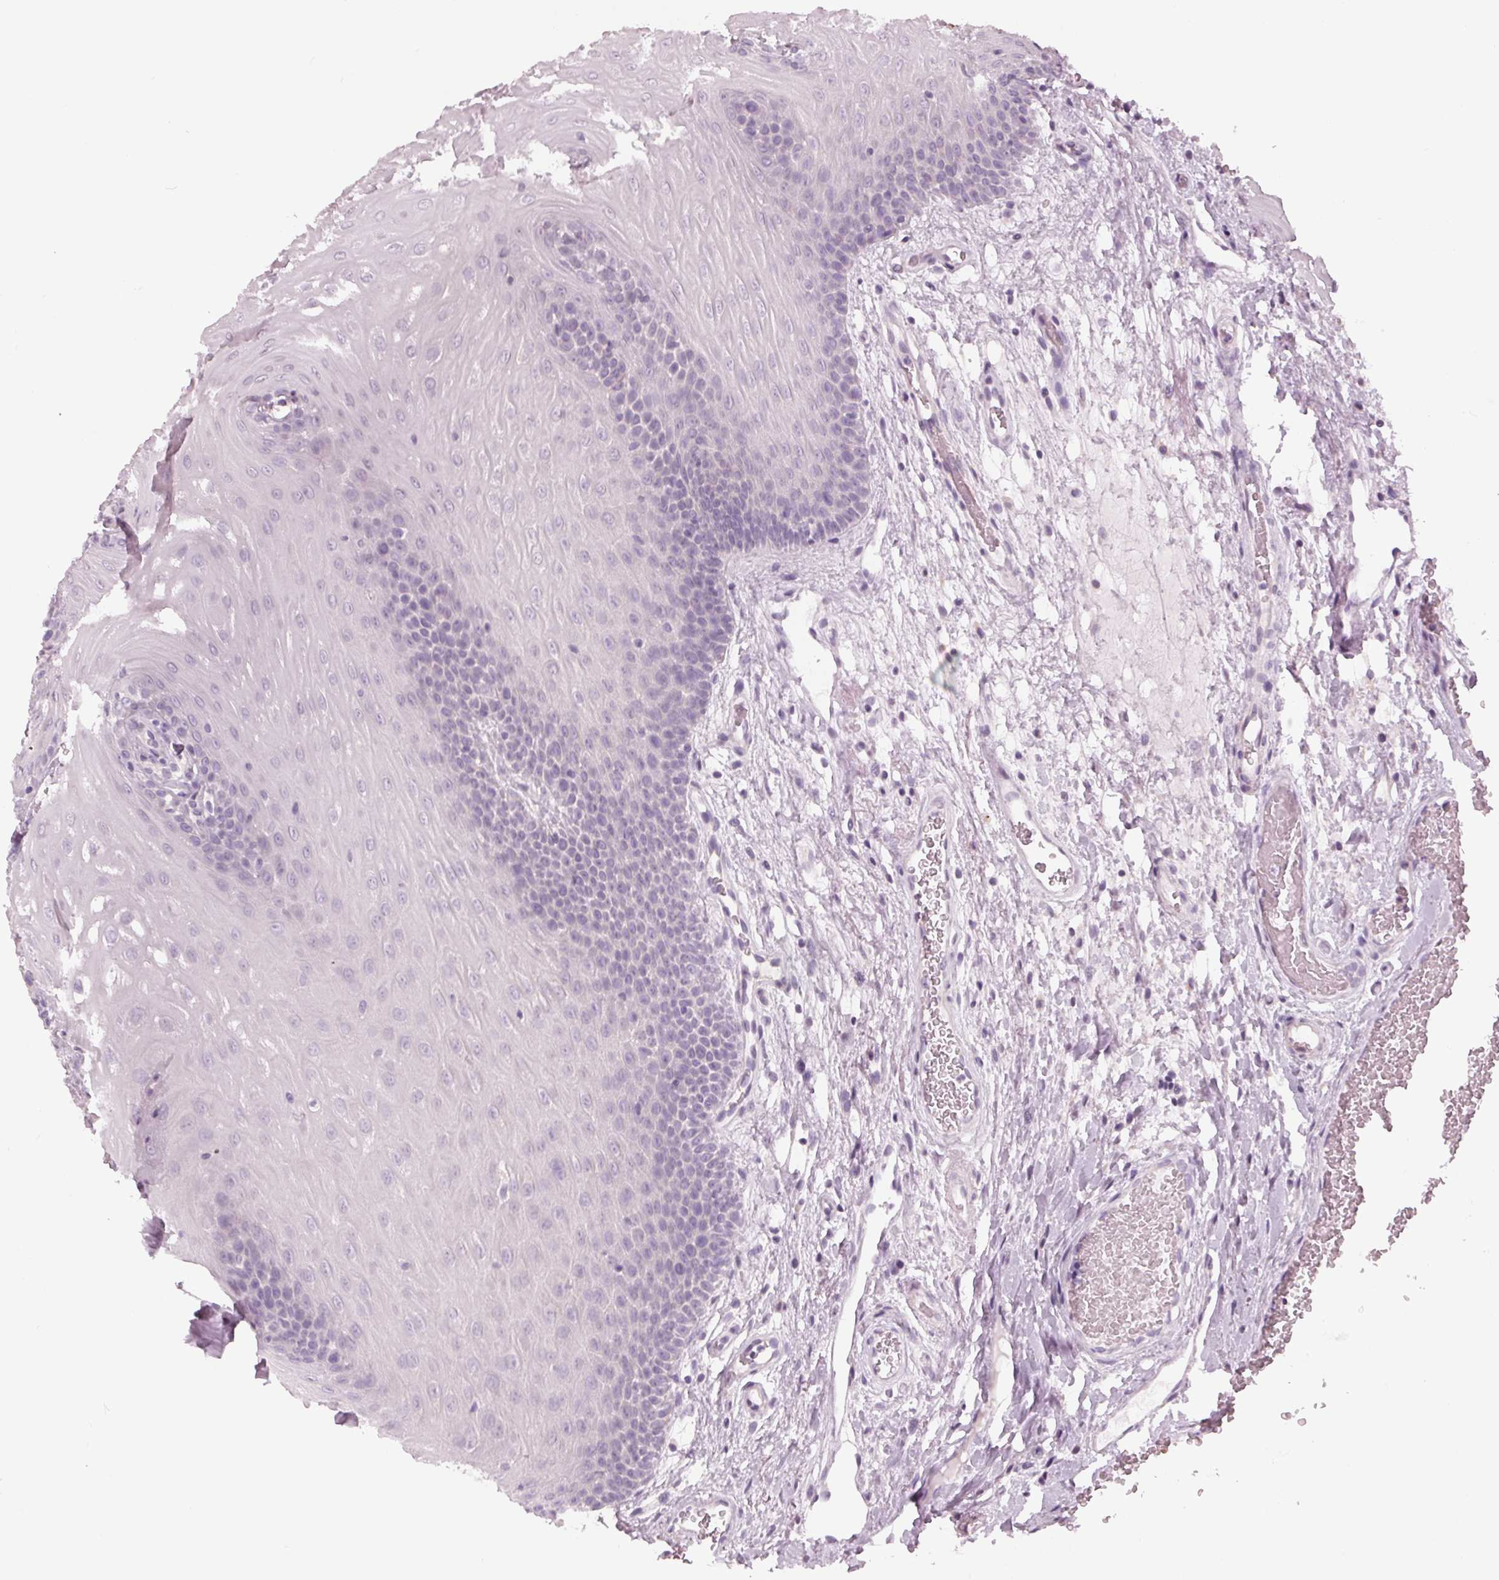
{"staining": {"intensity": "negative", "quantity": "none", "location": "none"}, "tissue": "oral mucosa", "cell_type": "Squamous epithelial cells", "image_type": "normal", "snomed": [{"axis": "morphology", "description": "Normal tissue, NOS"}, {"axis": "morphology", "description": "Squamous cell carcinoma, NOS"}, {"axis": "topography", "description": "Oral tissue"}, {"axis": "topography", "description": "Head-Neck"}], "caption": "Immunohistochemistry (IHC) photomicrograph of normal oral mucosa stained for a protein (brown), which shows no positivity in squamous epithelial cells.", "gene": "SAMD4A", "patient": {"sex": "male", "age": 78}}